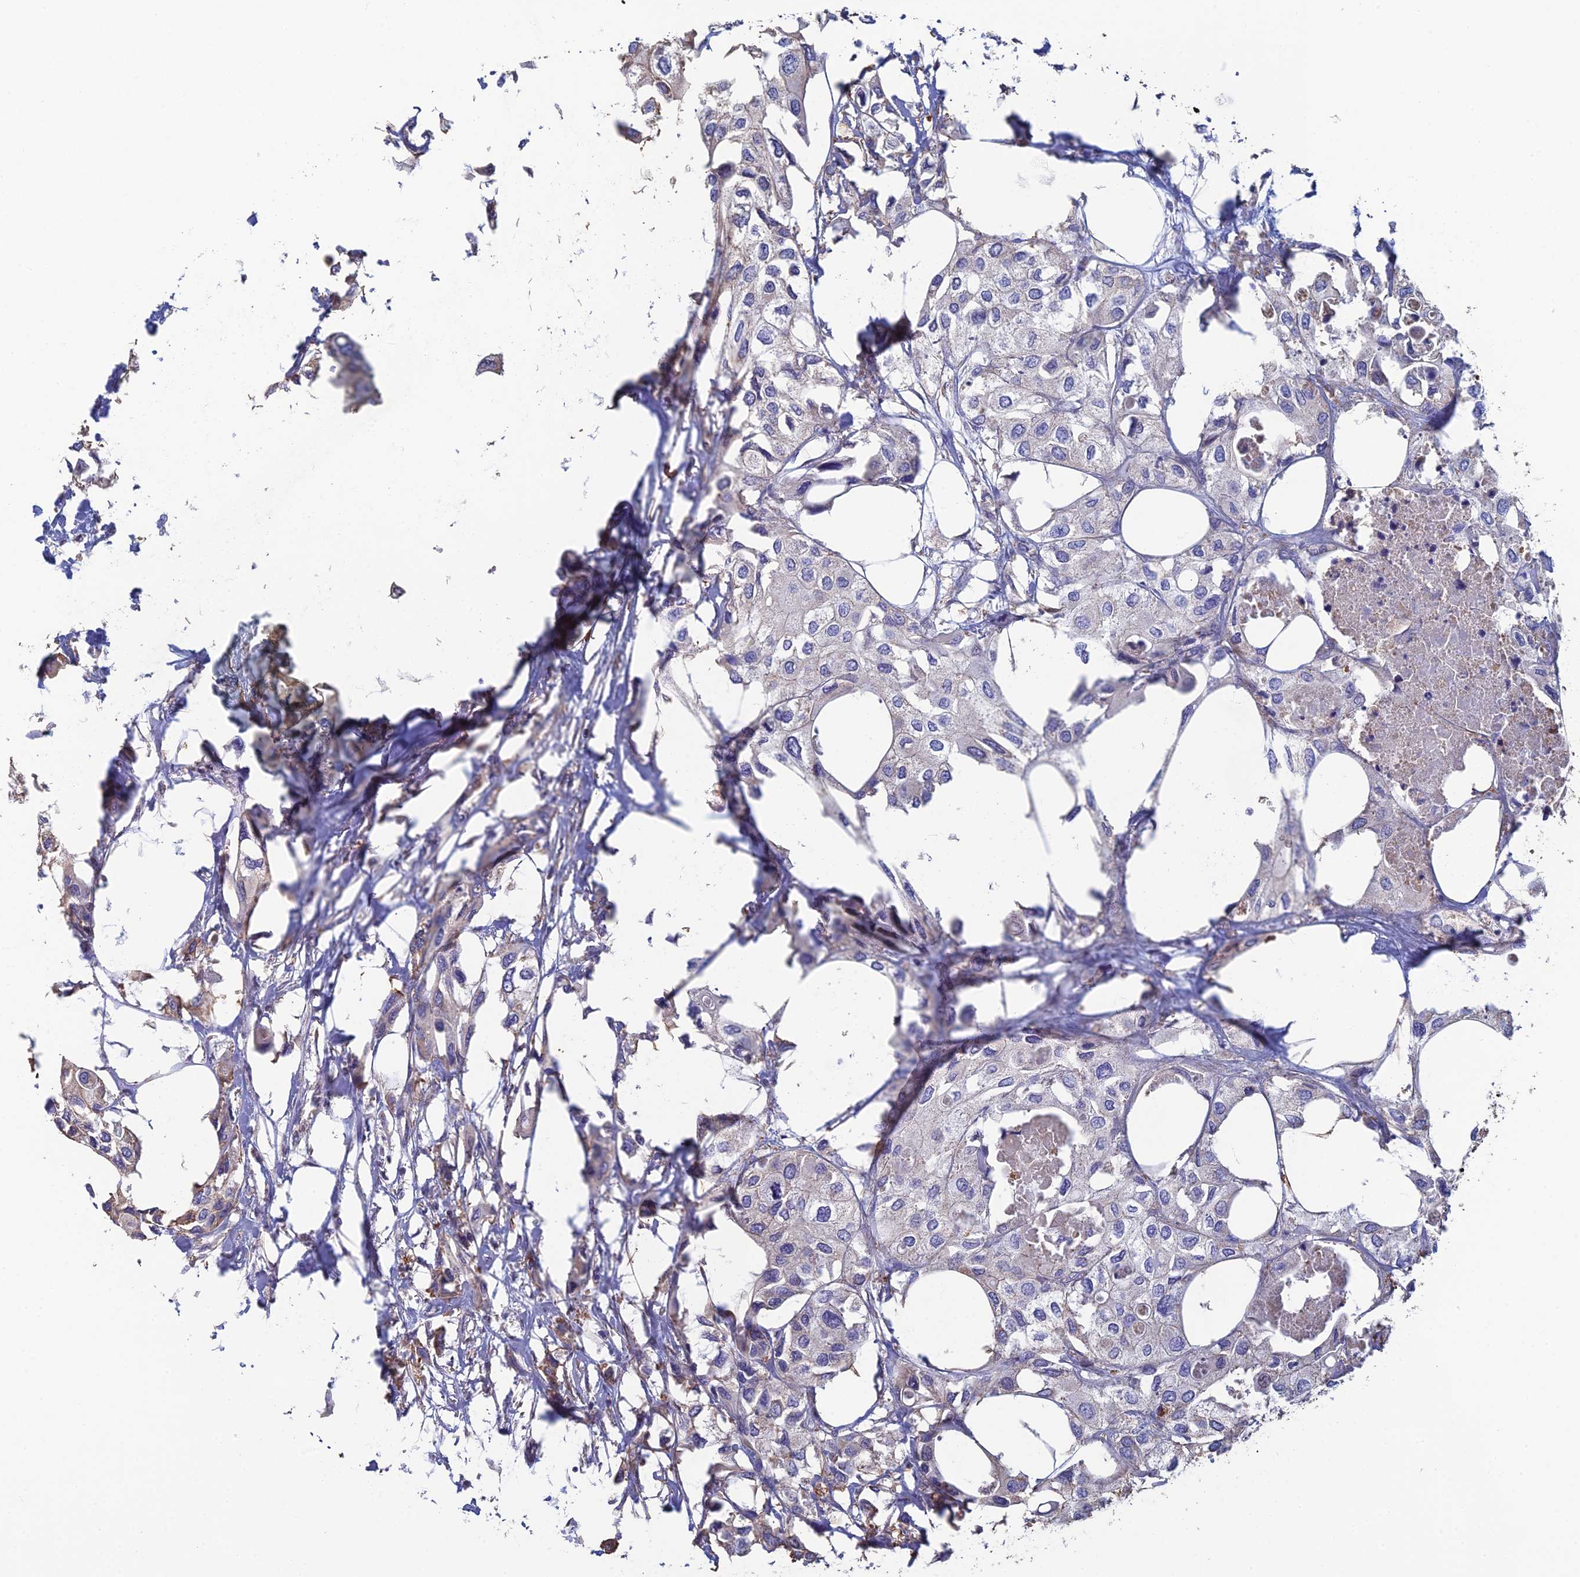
{"staining": {"intensity": "negative", "quantity": "none", "location": "none"}, "tissue": "urothelial cancer", "cell_type": "Tumor cells", "image_type": "cancer", "snomed": [{"axis": "morphology", "description": "Urothelial carcinoma, High grade"}, {"axis": "topography", "description": "Urinary bladder"}], "caption": "An immunohistochemistry (IHC) histopathology image of urothelial cancer is shown. There is no staining in tumor cells of urothelial cancer. (DAB (3,3'-diaminobenzidine) immunohistochemistry (IHC) visualized using brightfield microscopy, high magnification).", "gene": "PCDHA5", "patient": {"sex": "male", "age": 64}}